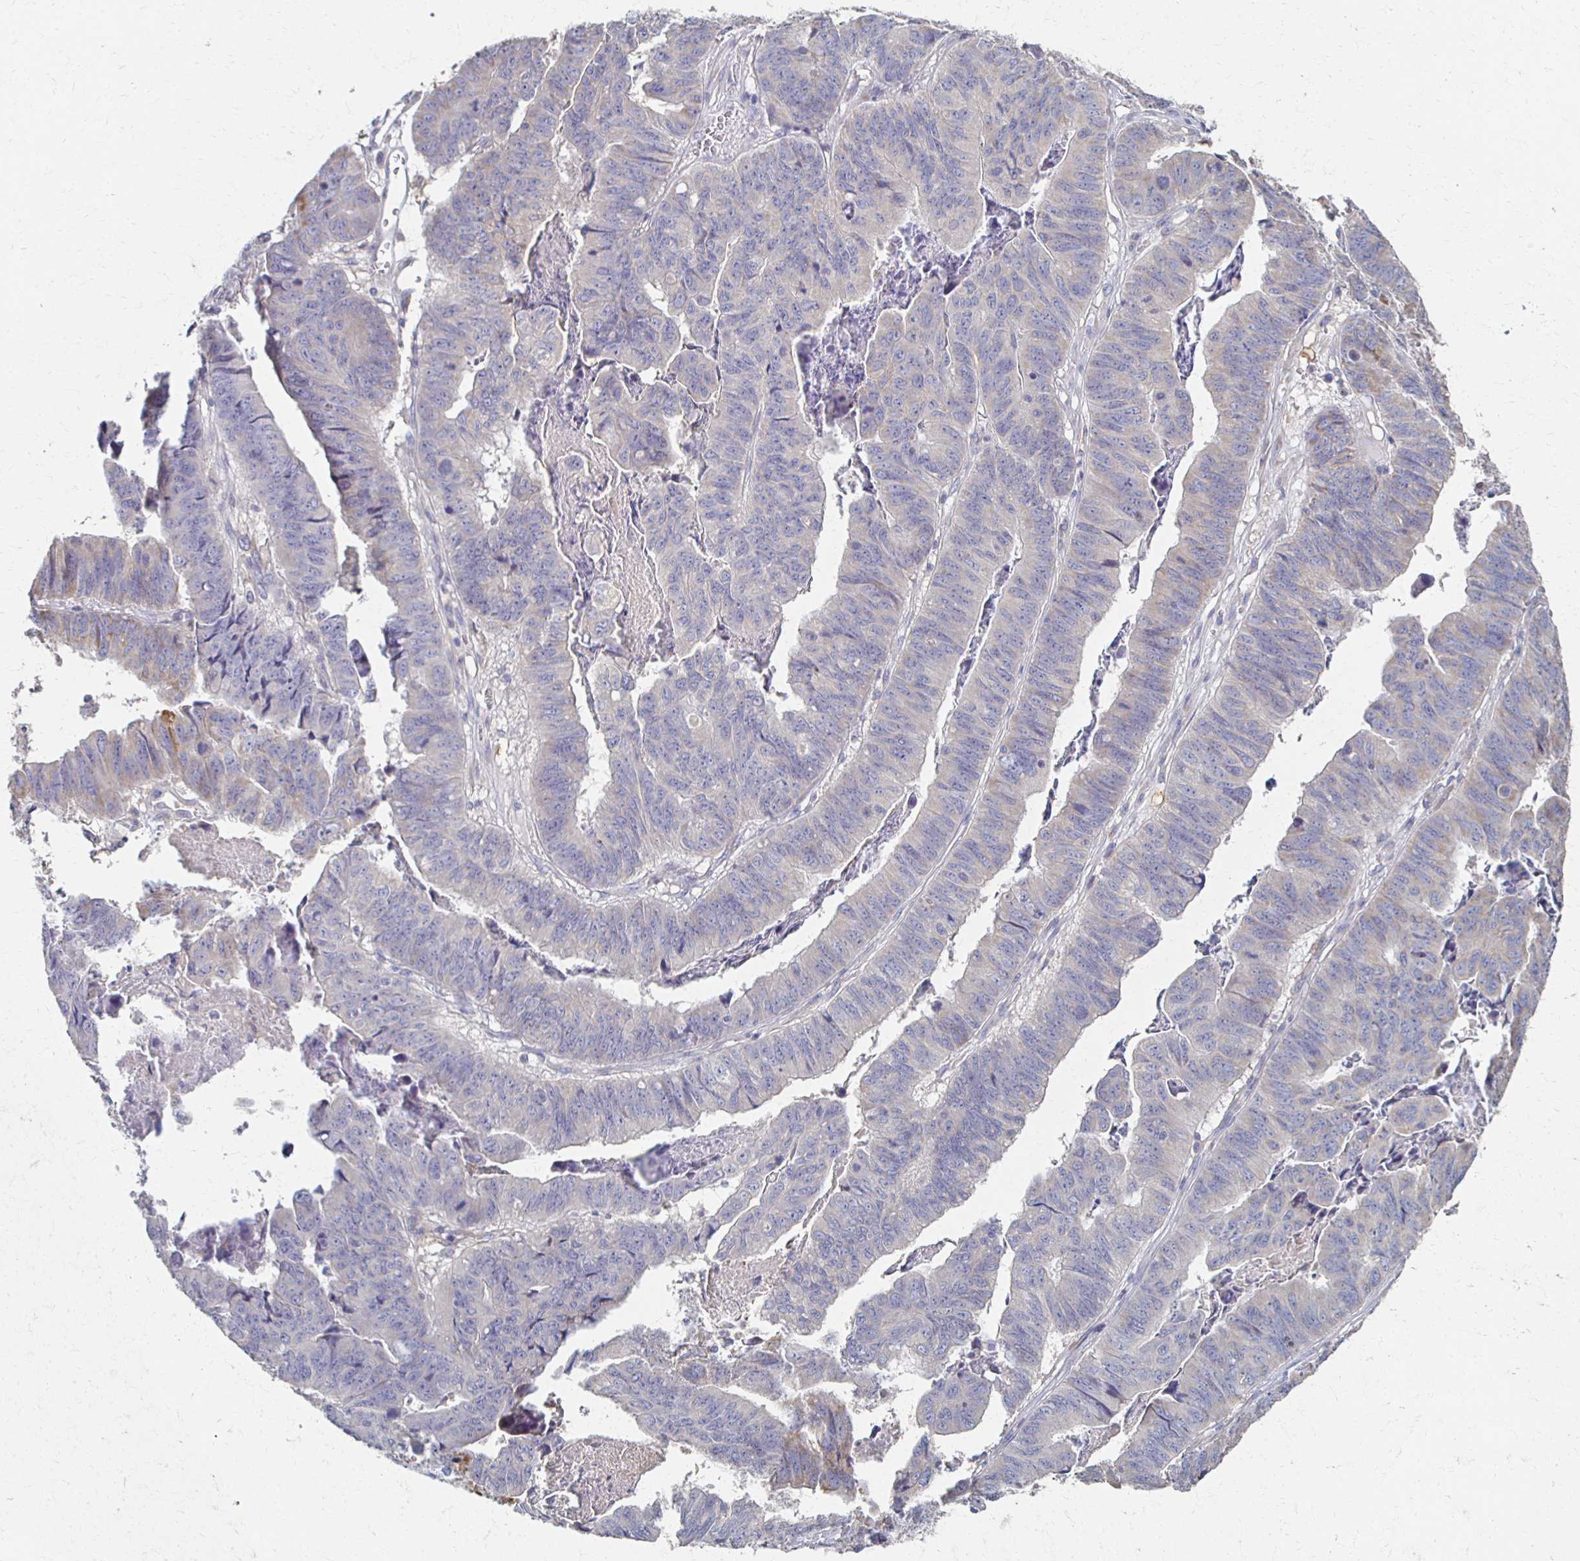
{"staining": {"intensity": "negative", "quantity": "none", "location": "none"}, "tissue": "stomach cancer", "cell_type": "Tumor cells", "image_type": "cancer", "snomed": [{"axis": "morphology", "description": "Adenocarcinoma, NOS"}, {"axis": "topography", "description": "Stomach, lower"}], "caption": "Photomicrograph shows no protein positivity in tumor cells of adenocarcinoma (stomach) tissue. (DAB immunohistochemistry (IHC) with hematoxylin counter stain).", "gene": "CX3CR1", "patient": {"sex": "male", "age": 77}}